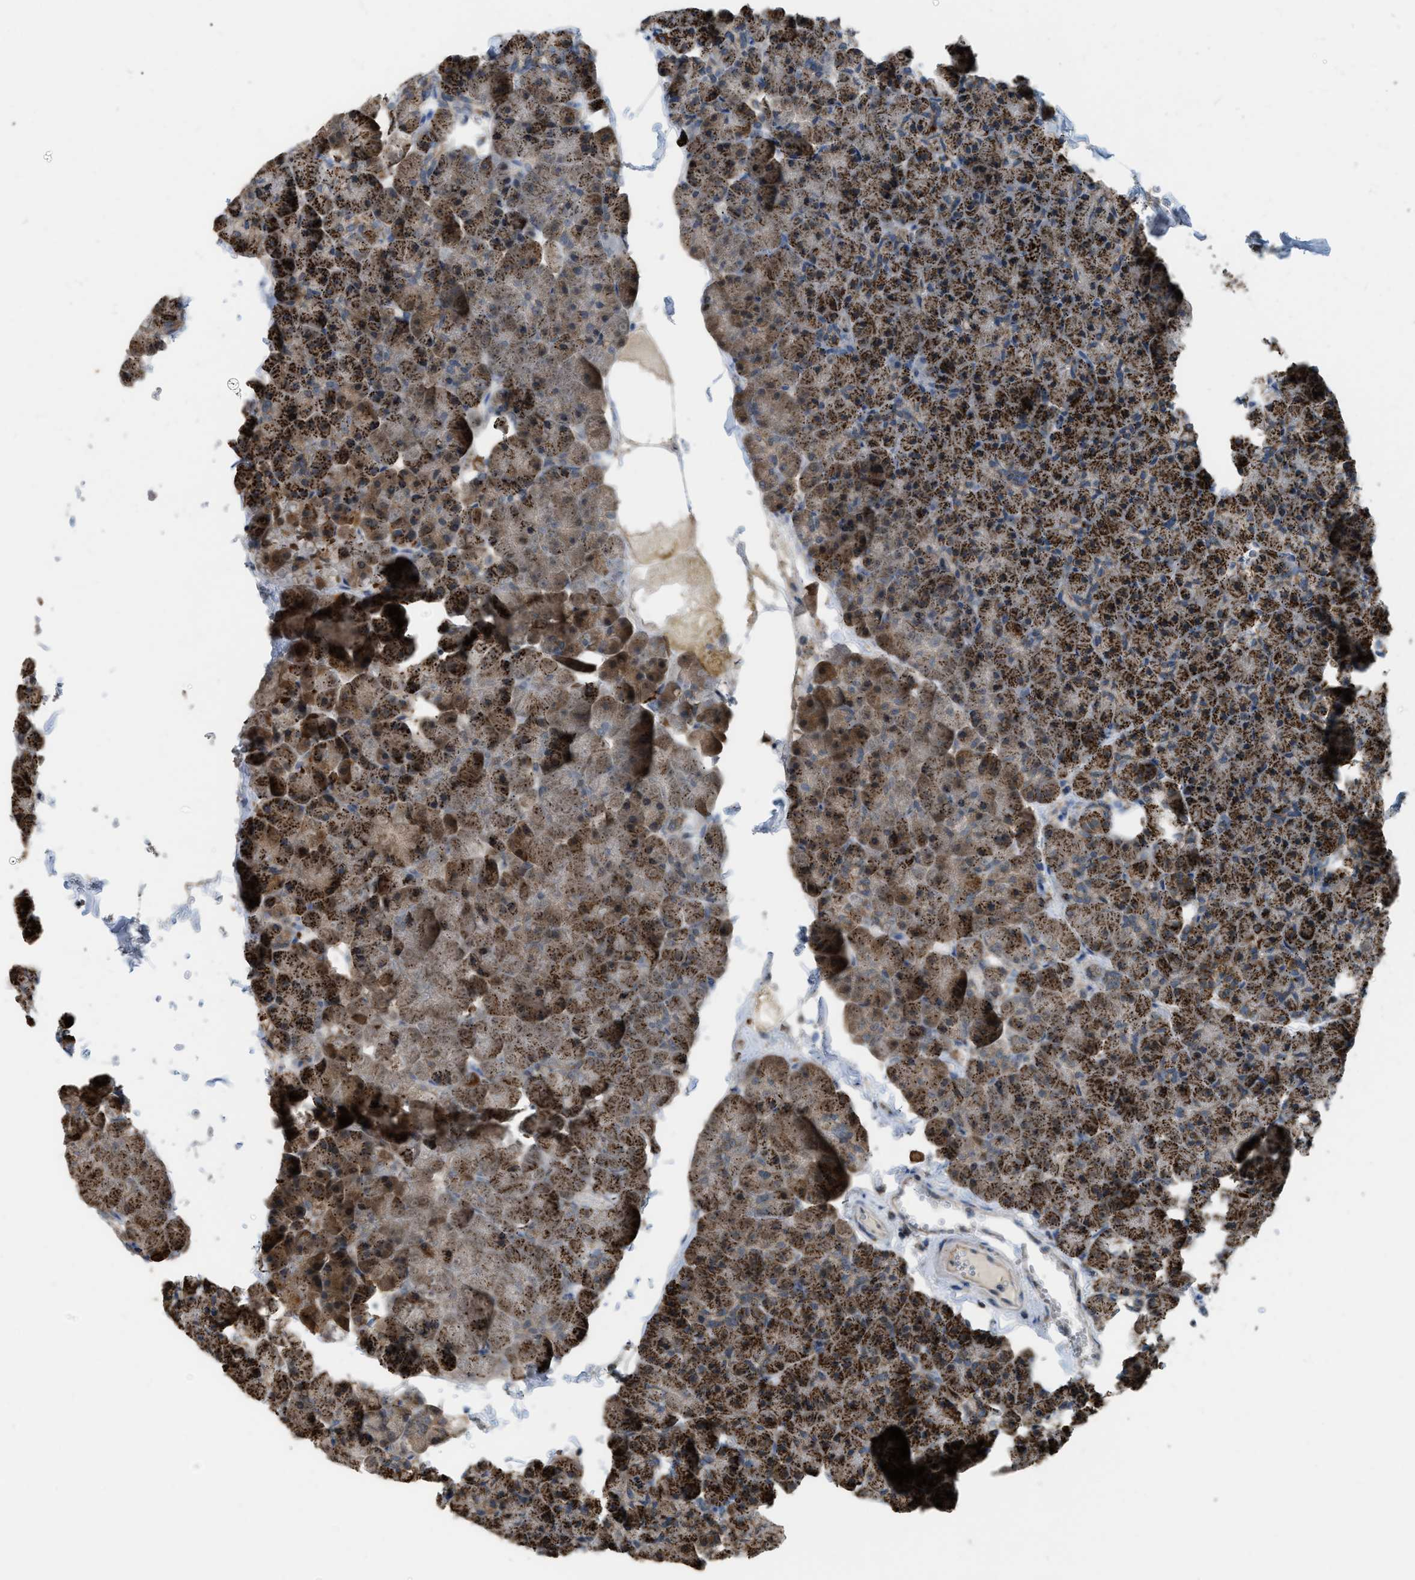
{"staining": {"intensity": "strong", "quantity": ">75%", "location": "cytoplasmic/membranous"}, "tissue": "pancreas", "cell_type": "Exocrine glandular cells", "image_type": "normal", "snomed": [{"axis": "morphology", "description": "Normal tissue, NOS"}, {"axis": "topography", "description": "Pancreas"}], "caption": "Immunohistochemical staining of benign human pancreas reveals high levels of strong cytoplasmic/membranous expression in approximately >75% of exocrine glandular cells. The protein of interest is shown in brown color, while the nuclei are stained blue.", "gene": "ETFB", "patient": {"sex": "male", "age": 35}}